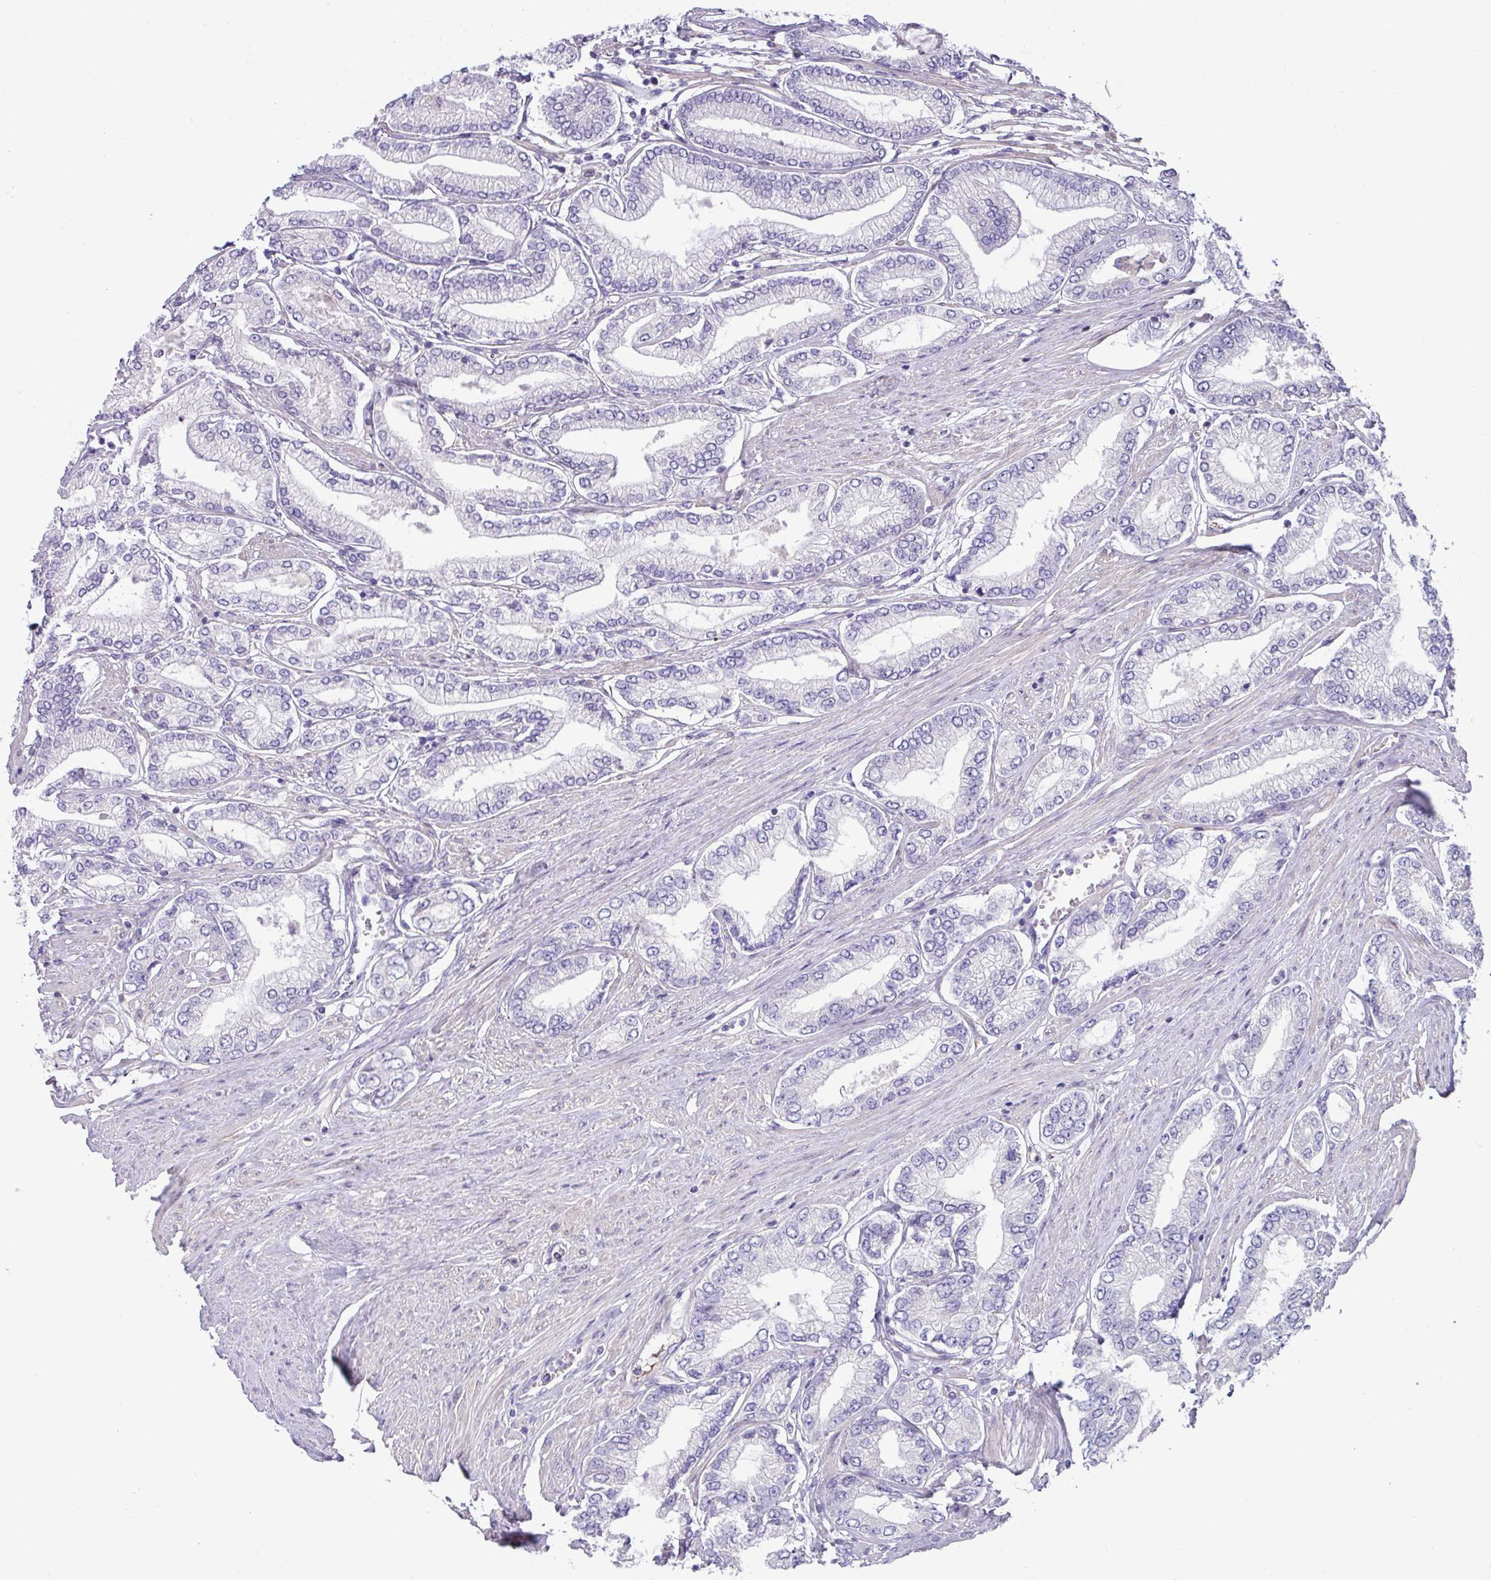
{"staining": {"intensity": "negative", "quantity": "none", "location": "none"}, "tissue": "prostate cancer", "cell_type": "Tumor cells", "image_type": "cancer", "snomed": [{"axis": "morphology", "description": "Adenocarcinoma, Low grade"}, {"axis": "topography", "description": "Prostate"}], "caption": "IHC histopathology image of neoplastic tissue: low-grade adenocarcinoma (prostate) stained with DAB (3,3'-diaminobenzidine) exhibits no significant protein positivity in tumor cells.", "gene": "IRGC", "patient": {"sex": "male", "age": 63}}